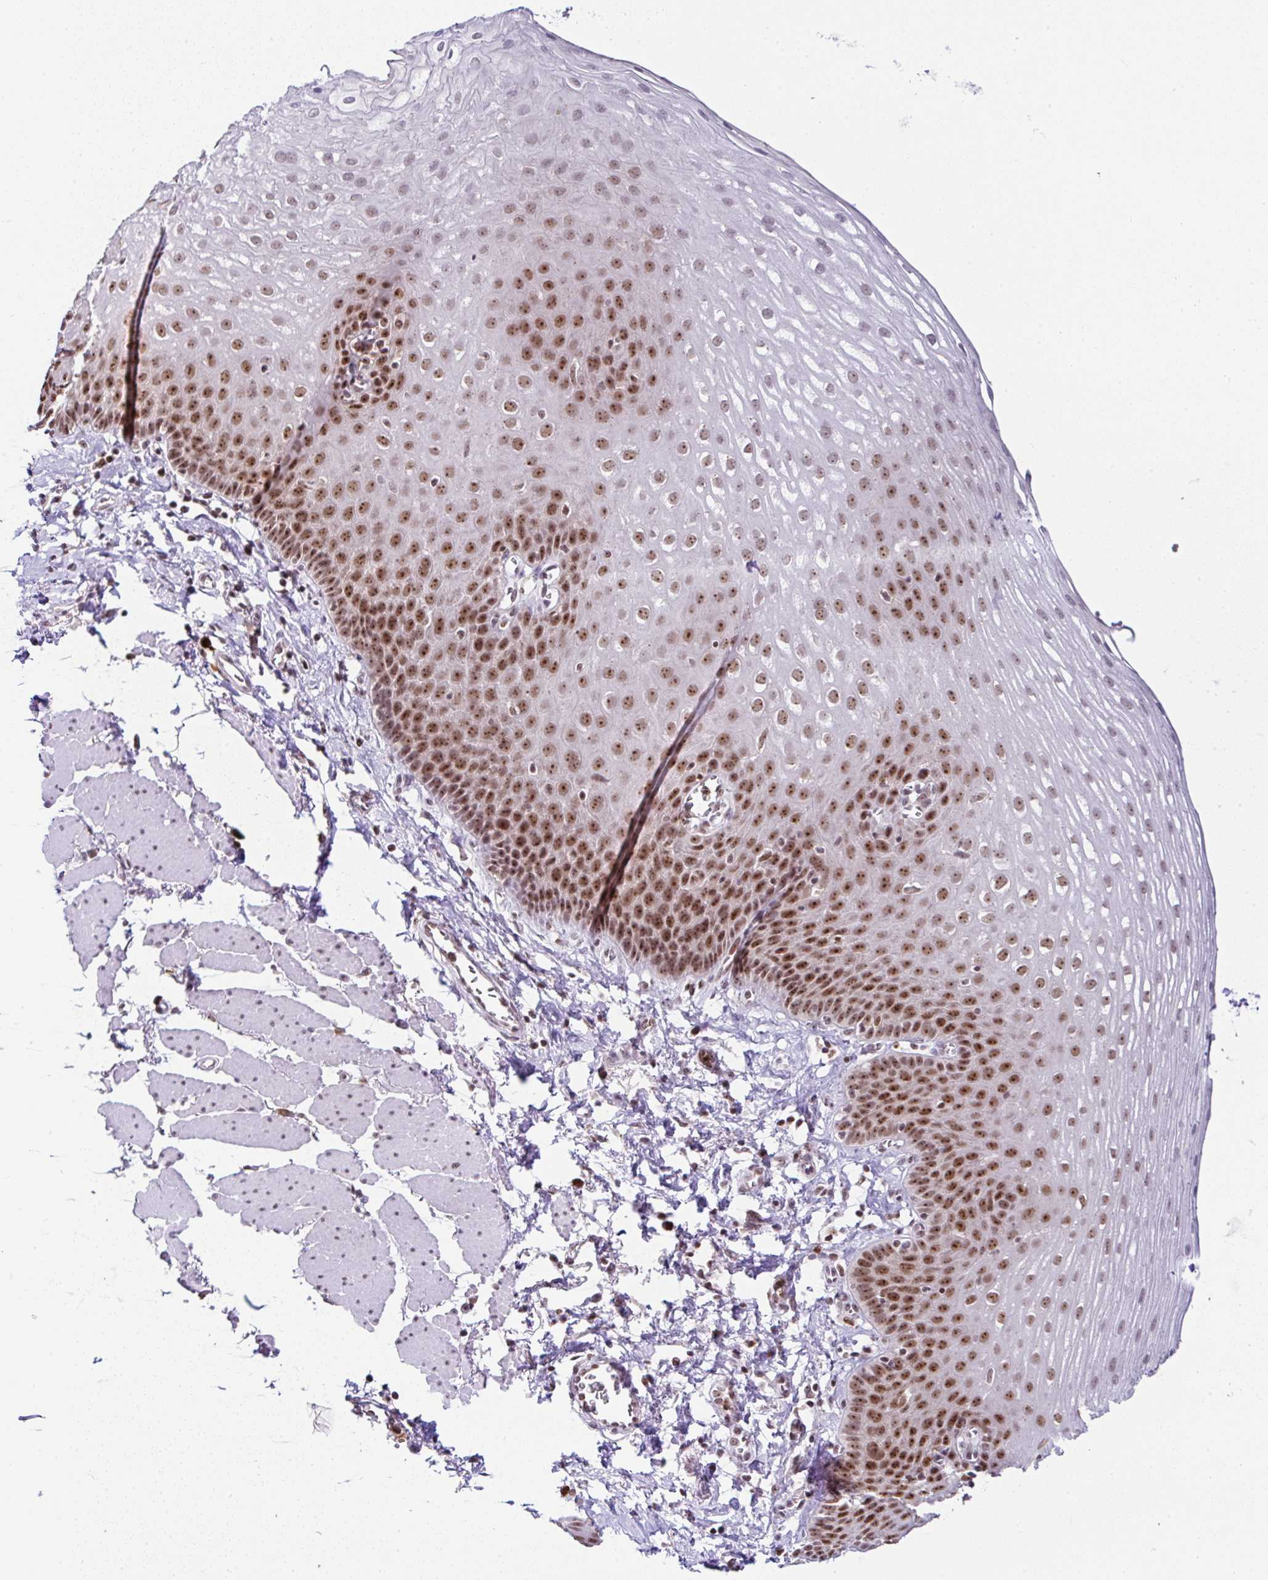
{"staining": {"intensity": "moderate", "quantity": ">75%", "location": "nuclear"}, "tissue": "esophagus", "cell_type": "Squamous epithelial cells", "image_type": "normal", "snomed": [{"axis": "morphology", "description": "Normal tissue, NOS"}, {"axis": "topography", "description": "Esophagus"}], "caption": "Moderate nuclear positivity is seen in approximately >75% of squamous epithelial cells in benign esophagus. Nuclei are stained in blue.", "gene": "PTPN2", "patient": {"sex": "female", "age": 81}}